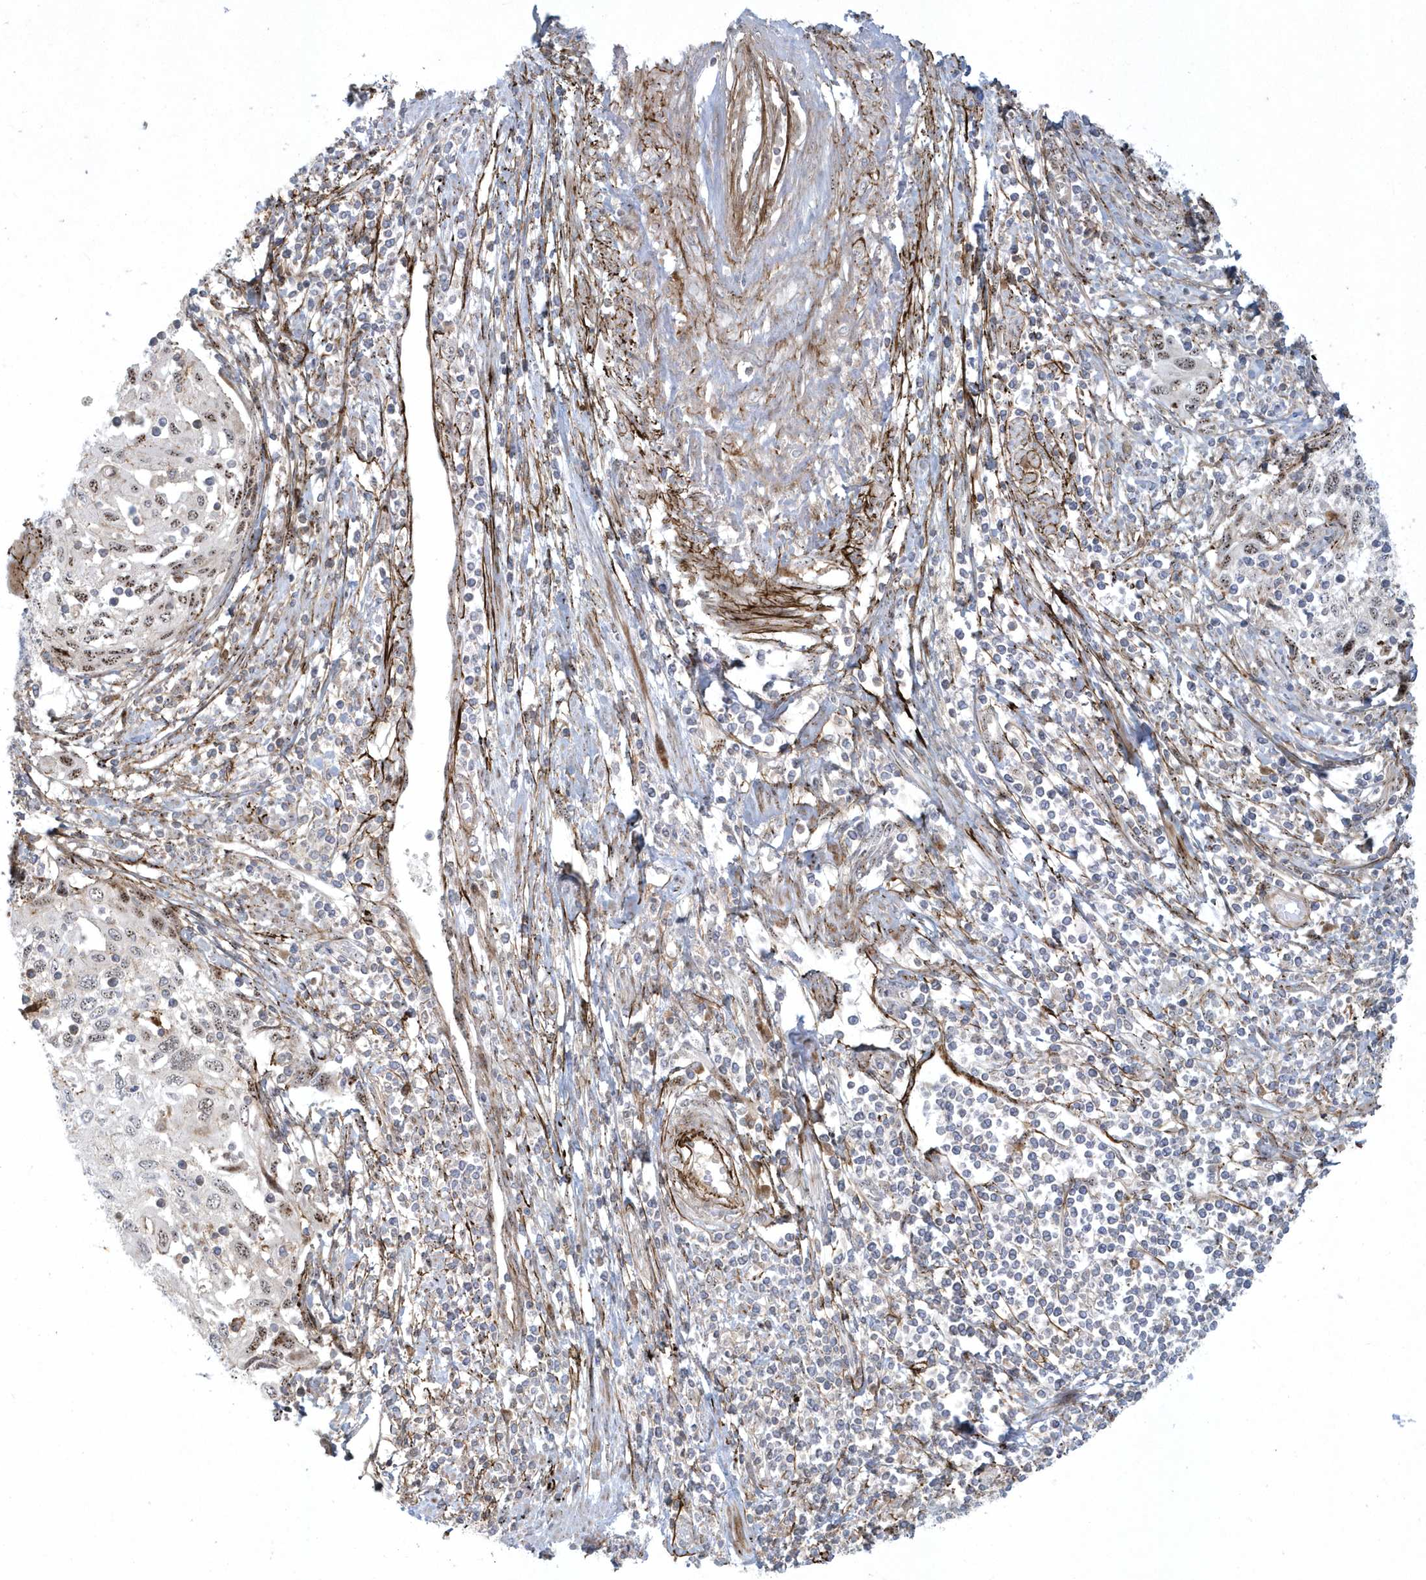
{"staining": {"intensity": "moderate", "quantity": "<25%", "location": "nuclear"}, "tissue": "cervical cancer", "cell_type": "Tumor cells", "image_type": "cancer", "snomed": [{"axis": "morphology", "description": "Squamous cell carcinoma, NOS"}, {"axis": "topography", "description": "Cervix"}], "caption": "Immunohistochemical staining of cervical cancer shows low levels of moderate nuclear protein expression in approximately <25% of tumor cells. The protein is shown in brown color, while the nuclei are stained blue.", "gene": "MASP2", "patient": {"sex": "female", "age": 70}}